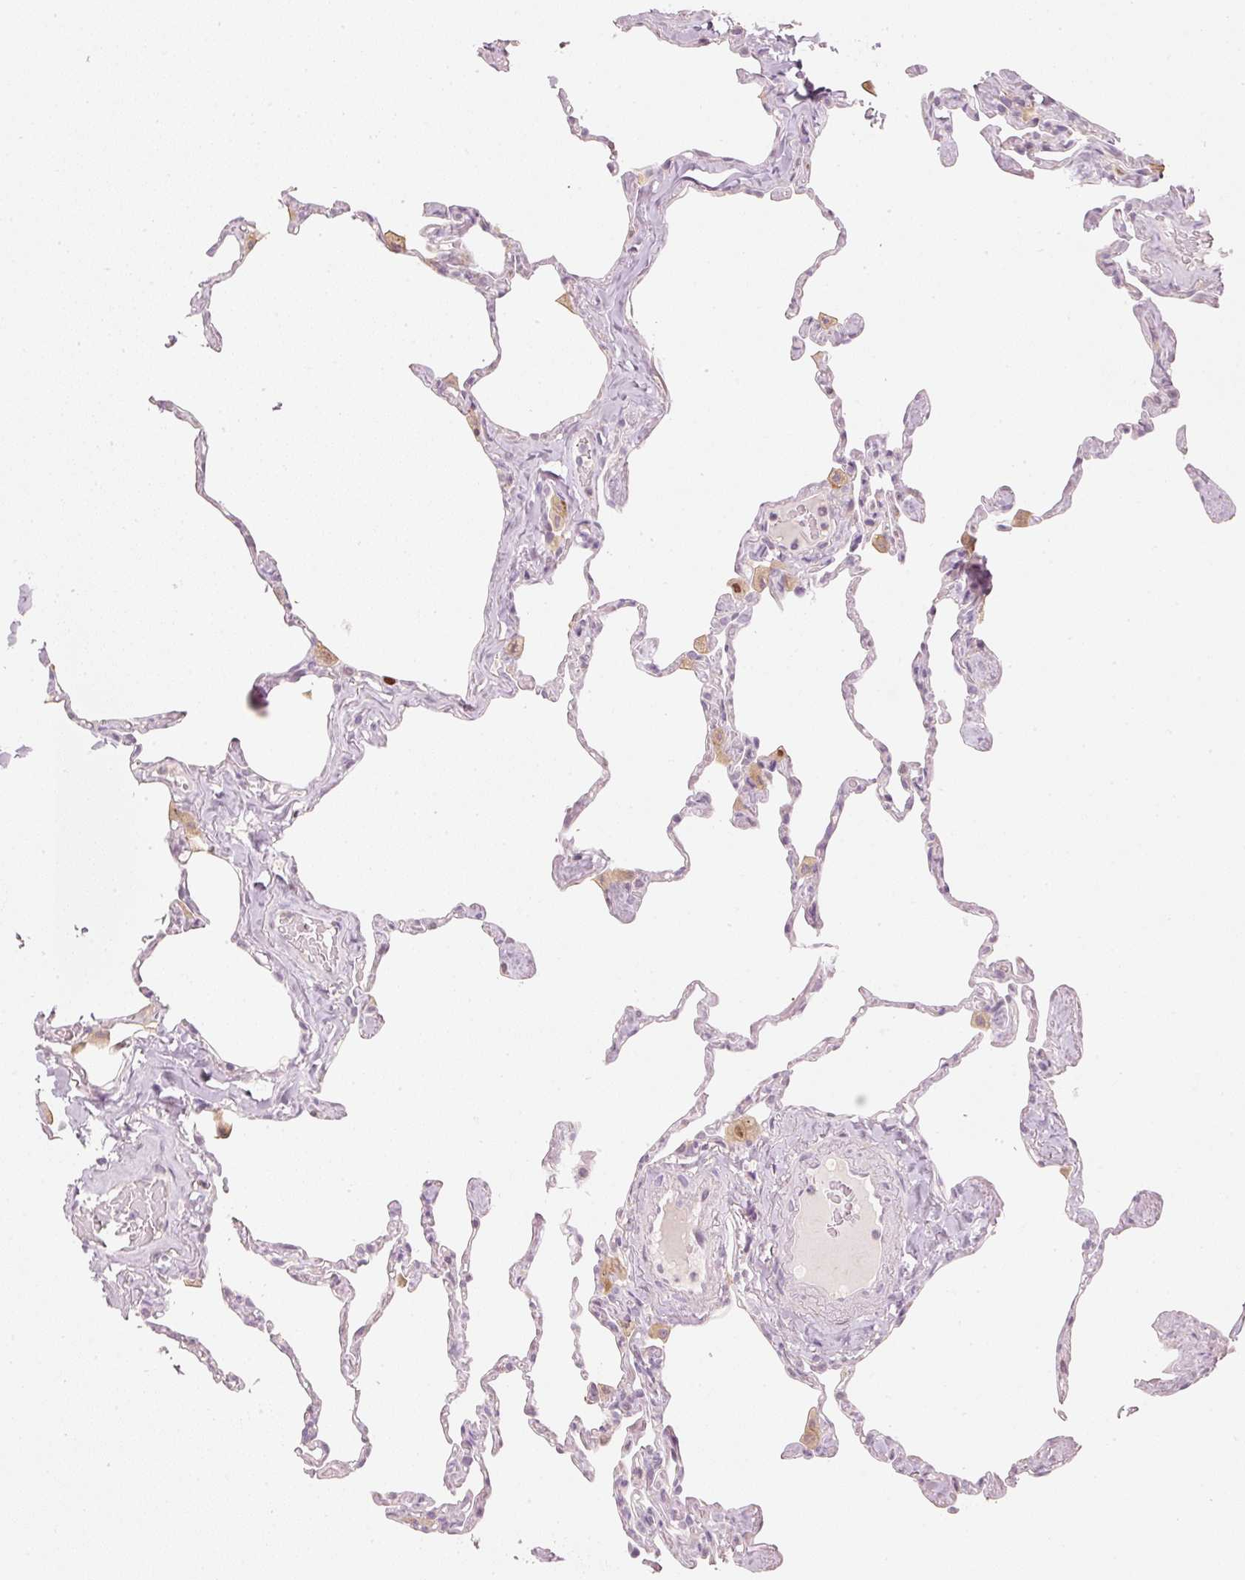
{"staining": {"intensity": "negative", "quantity": "none", "location": "none"}, "tissue": "lung", "cell_type": "Alveolar cells", "image_type": "normal", "snomed": [{"axis": "morphology", "description": "Normal tissue, NOS"}, {"axis": "topography", "description": "Lung"}], "caption": "There is no significant positivity in alveolar cells of lung. Brightfield microscopy of immunohistochemistry (IHC) stained with DAB (3,3'-diaminobenzidine) (brown) and hematoxylin (blue), captured at high magnification.", "gene": "TREX2", "patient": {"sex": "male", "age": 65}}